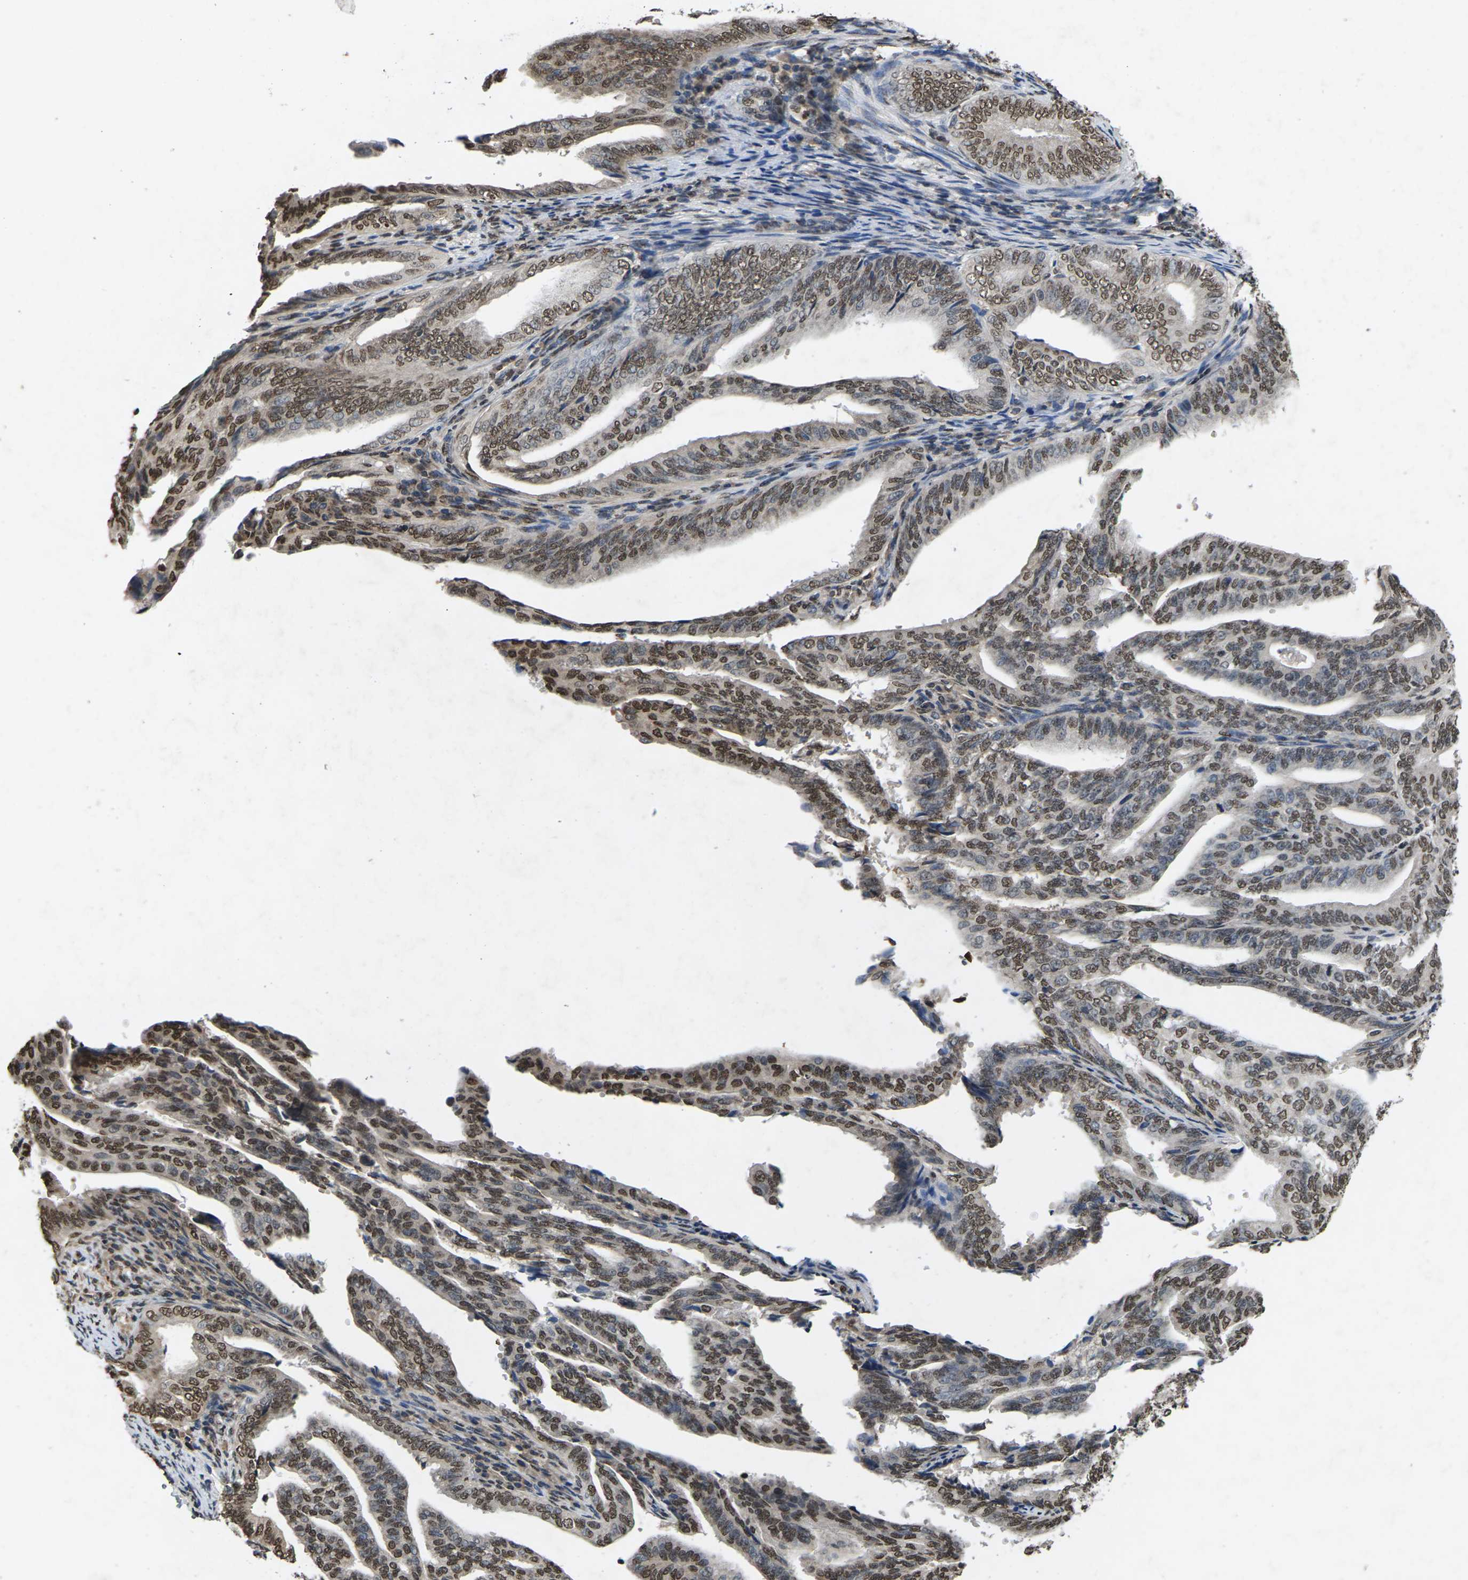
{"staining": {"intensity": "moderate", "quantity": ">75%", "location": "nuclear"}, "tissue": "endometrial cancer", "cell_type": "Tumor cells", "image_type": "cancer", "snomed": [{"axis": "morphology", "description": "Adenocarcinoma, NOS"}, {"axis": "topography", "description": "Endometrium"}], "caption": "Endometrial adenocarcinoma was stained to show a protein in brown. There is medium levels of moderate nuclear positivity in approximately >75% of tumor cells.", "gene": "EMSY", "patient": {"sex": "female", "age": 58}}